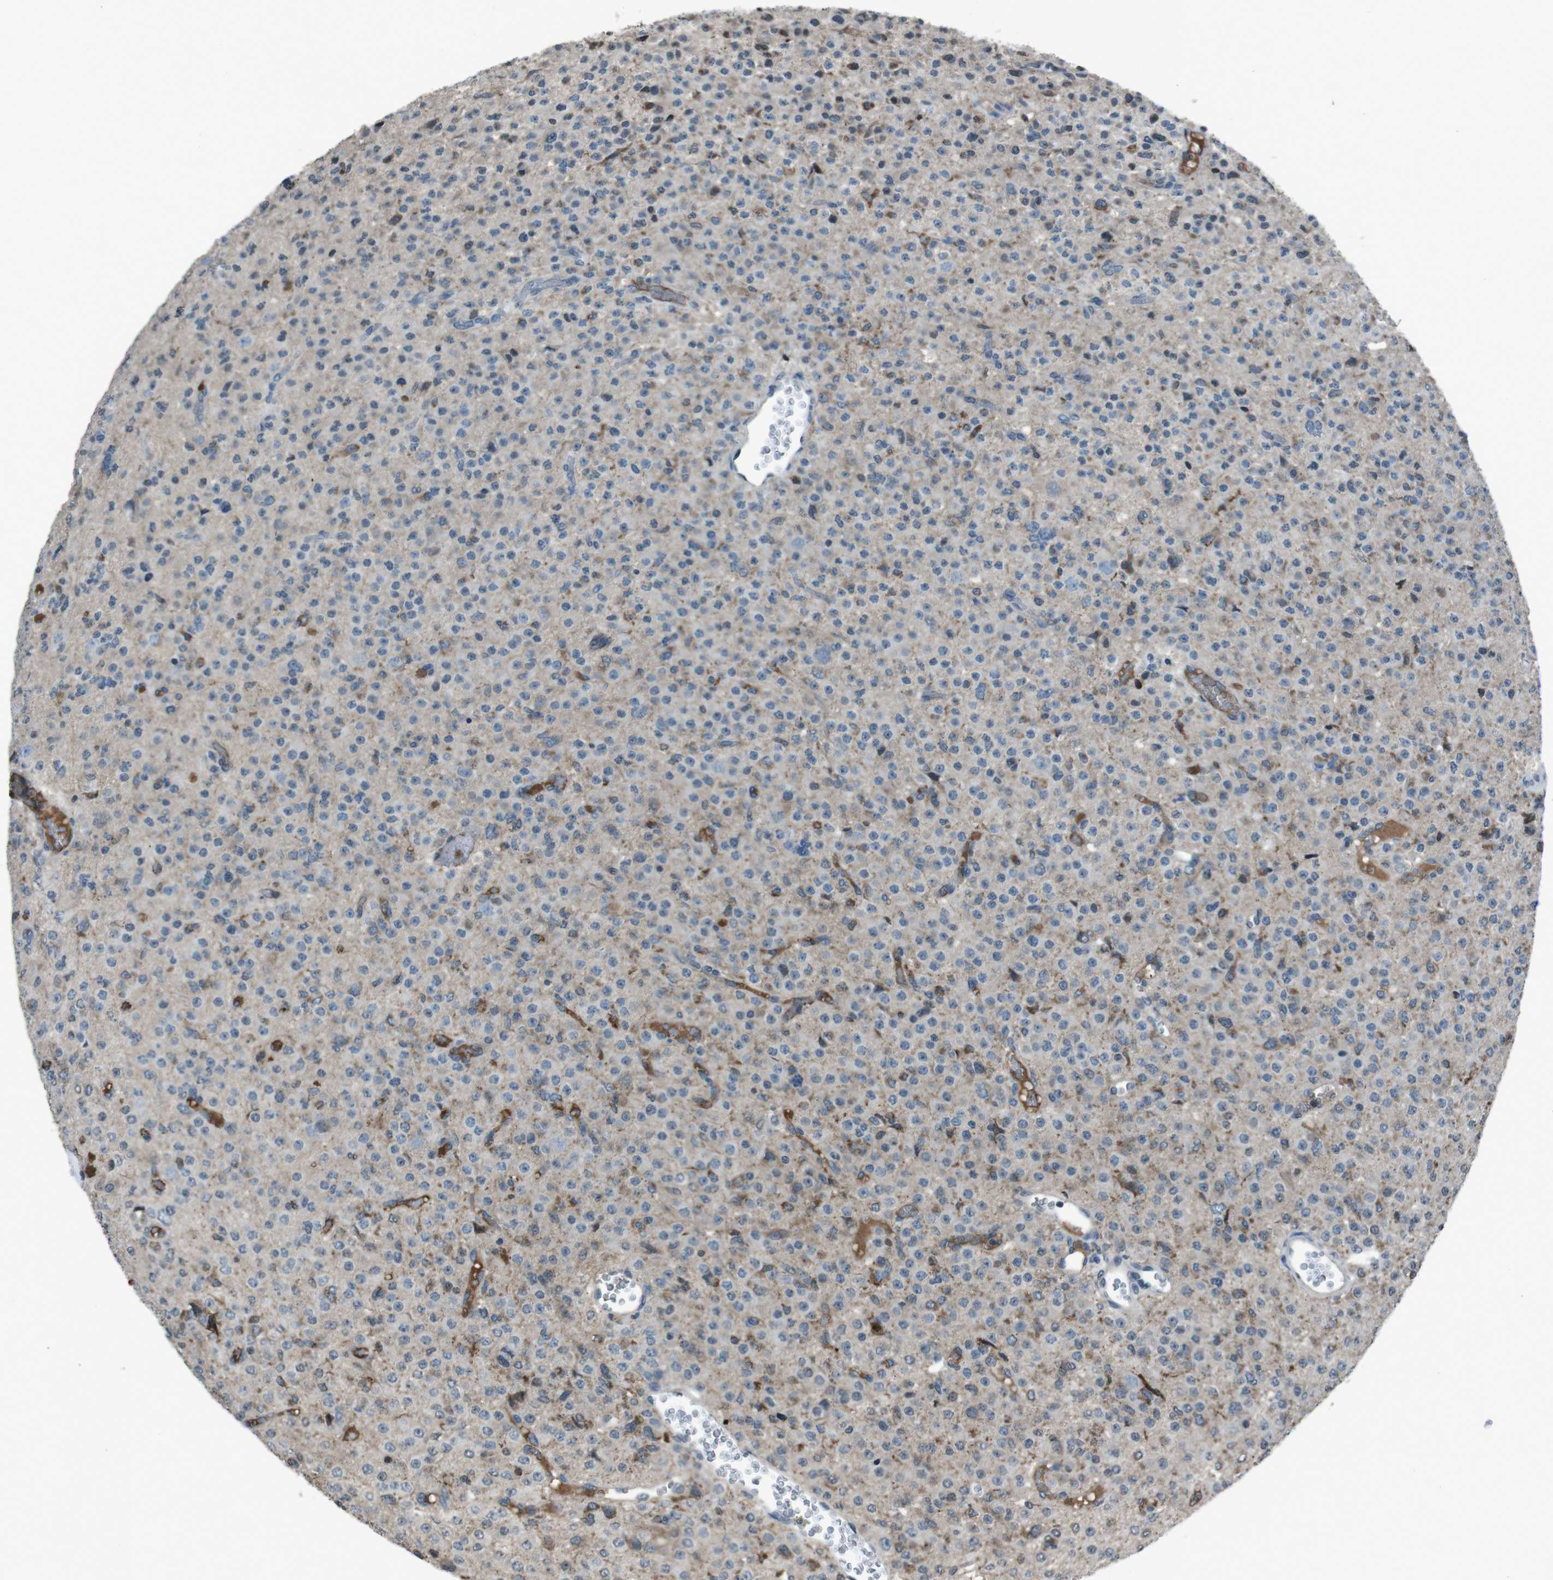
{"staining": {"intensity": "moderate", "quantity": "<25%", "location": "cytoplasmic/membranous"}, "tissue": "glioma", "cell_type": "Tumor cells", "image_type": "cancer", "snomed": [{"axis": "morphology", "description": "Glioma, malignant, Low grade"}, {"axis": "topography", "description": "Brain"}], "caption": "Brown immunohistochemical staining in human low-grade glioma (malignant) exhibits moderate cytoplasmic/membranous positivity in approximately <25% of tumor cells. The staining is performed using DAB brown chromogen to label protein expression. The nuclei are counter-stained blue using hematoxylin.", "gene": "UGT1A6", "patient": {"sex": "male", "age": 38}}